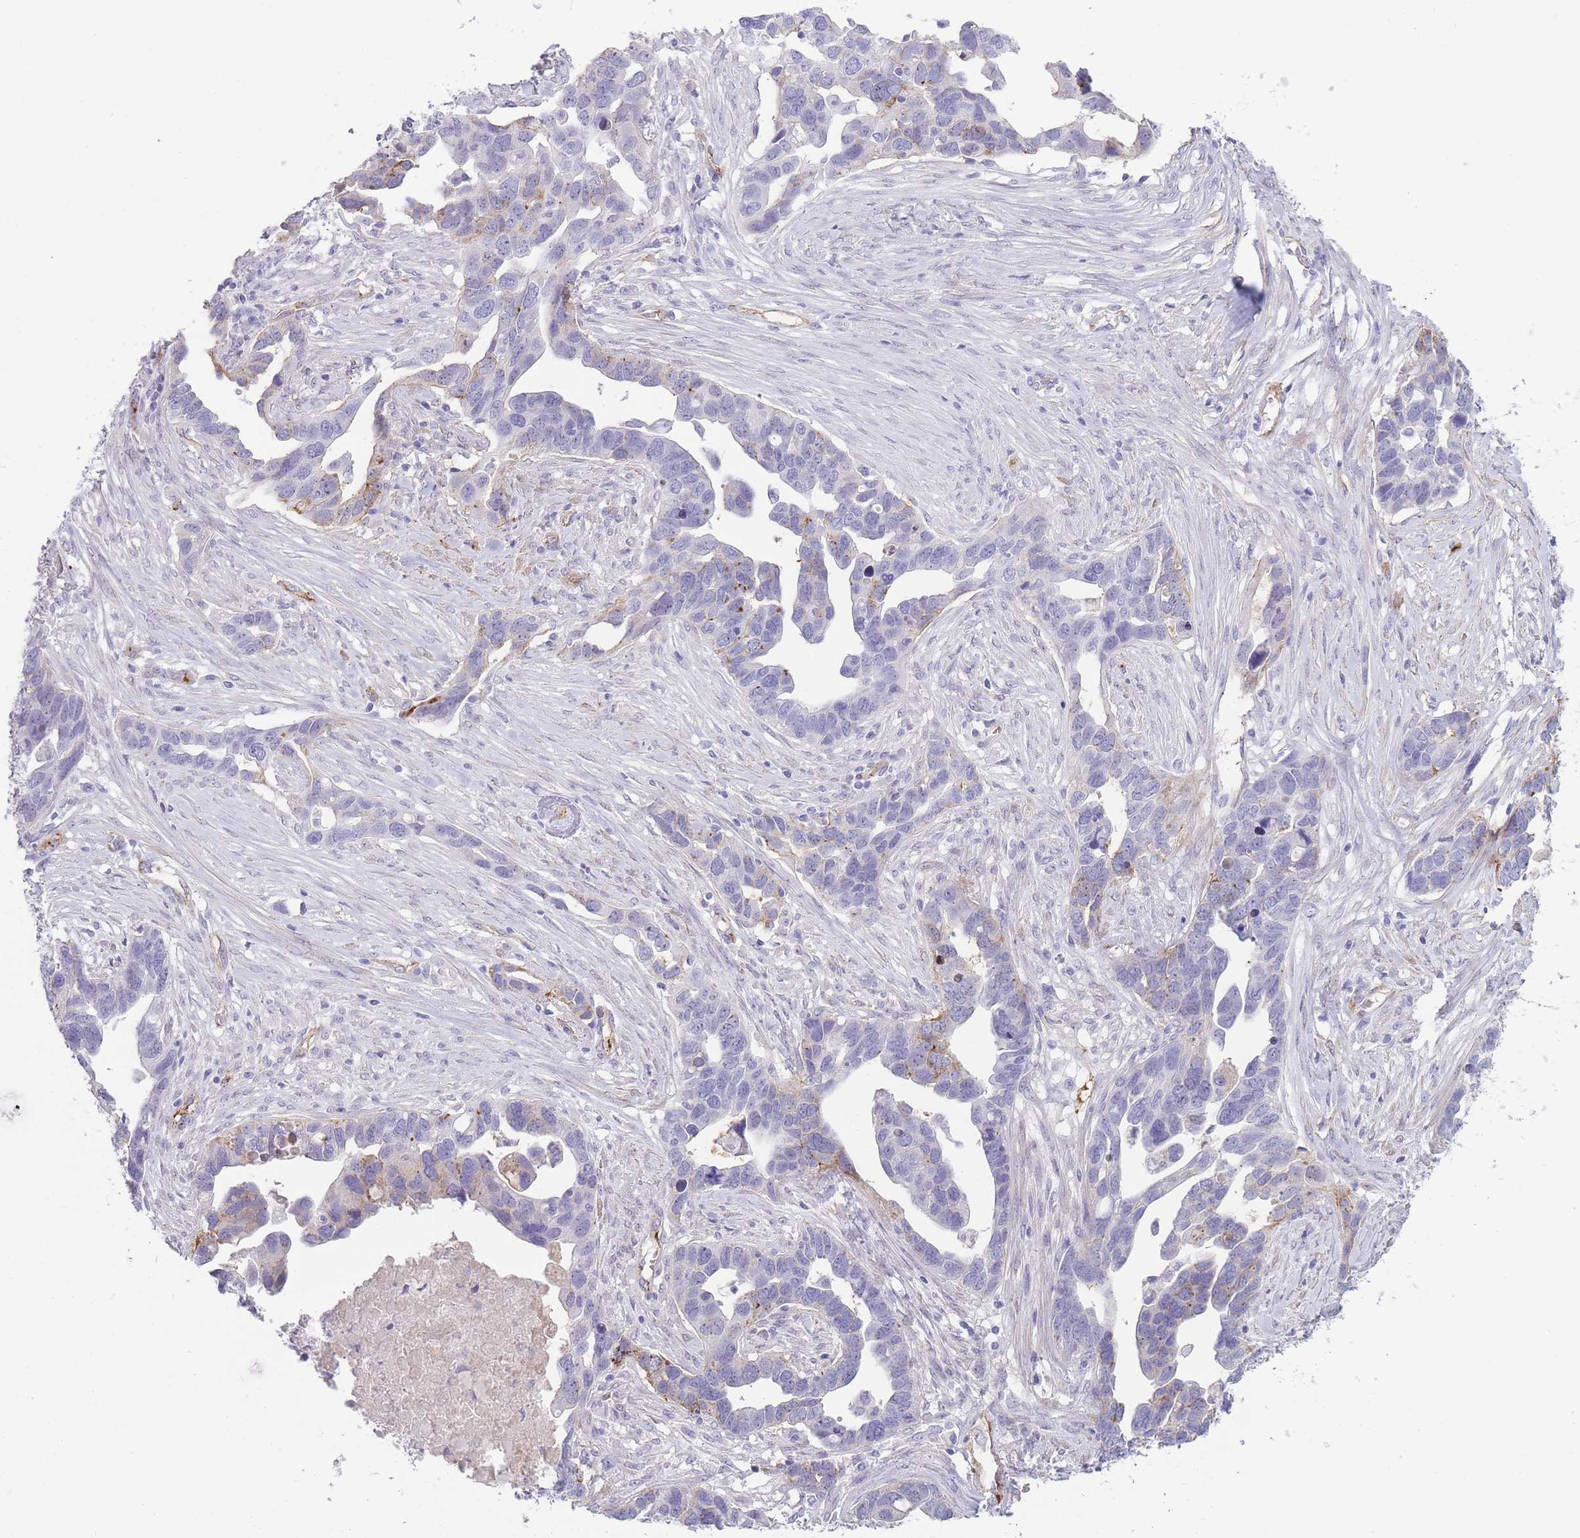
{"staining": {"intensity": "moderate", "quantity": "<25%", "location": "cytoplasmic/membranous"}, "tissue": "ovarian cancer", "cell_type": "Tumor cells", "image_type": "cancer", "snomed": [{"axis": "morphology", "description": "Cystadenocarcinoma, serous, NOS"}, {"axis": "topography", "description": "Ovary"}], "caption": "Serous cystadenocarcinoma (ovarian) was stained to show a protein in brown. There is low levels of moderate cytoplasmic/membranous expression in approximately <25% of tumor cells.", "gene": "UTP14A", "patient": {"sex": "female", "age": 54}}